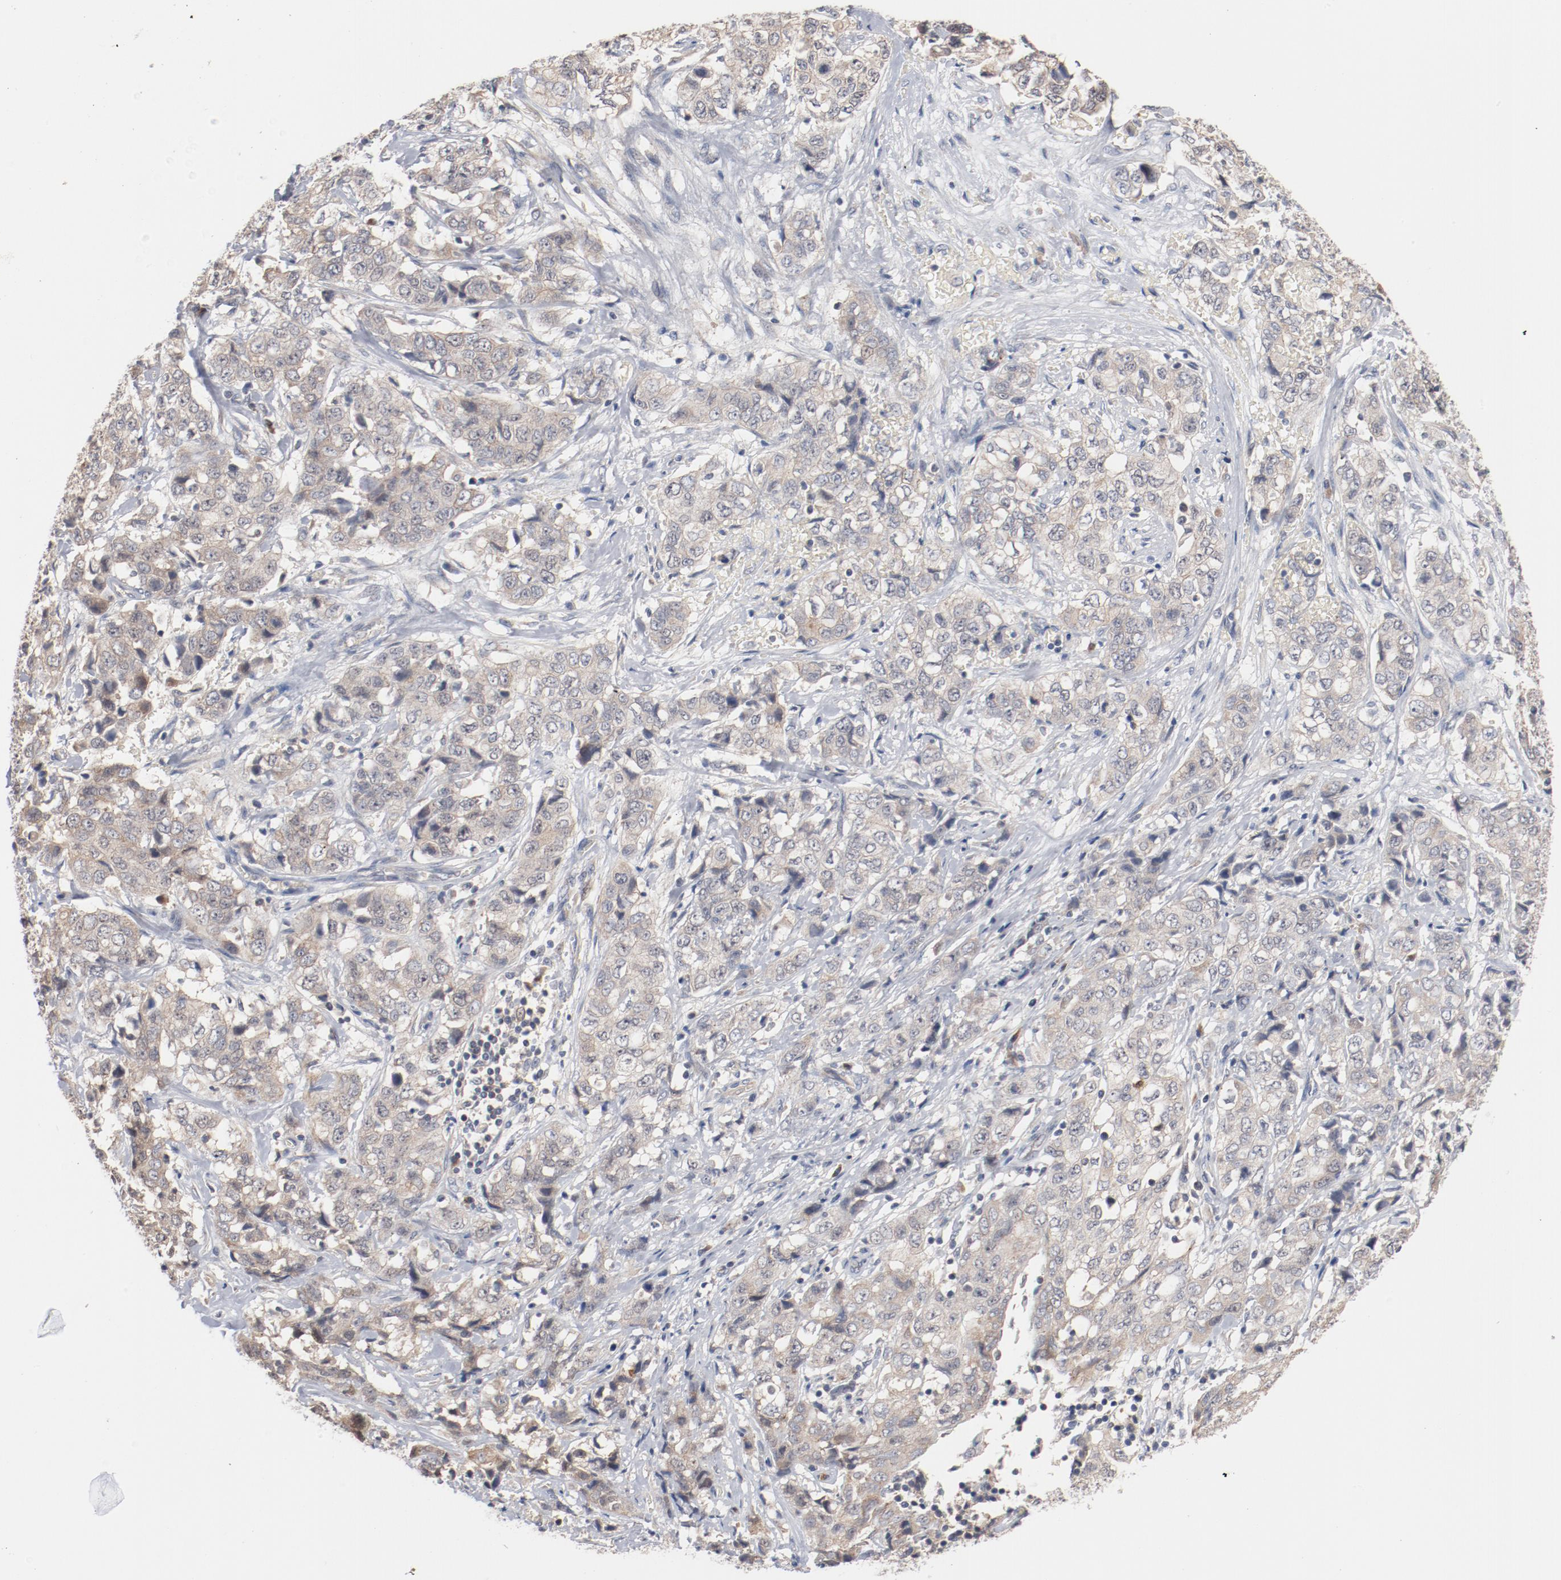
{"staining": {"intensity": "weak", "quantity": ">75%", "location": "cytoplasmic/membranous"}, "tissue": "stomach cancer", "cell_type": "Tumor cells", "image_type": "cancer", "snomed": [{"axis": "morphology", "description": "Adenocarcinoma, NOS"}, {"axis": "topography", "description": "Stomach"}], "caption": "This photomicrograph reveals IHC staining of adenocarcinoma (stomach), with low weak cytoplasmic/membranous staining in about >75% of tumor cells.", "gene": "RNASE11", "patient": {"sex": "male", "age": 48}}